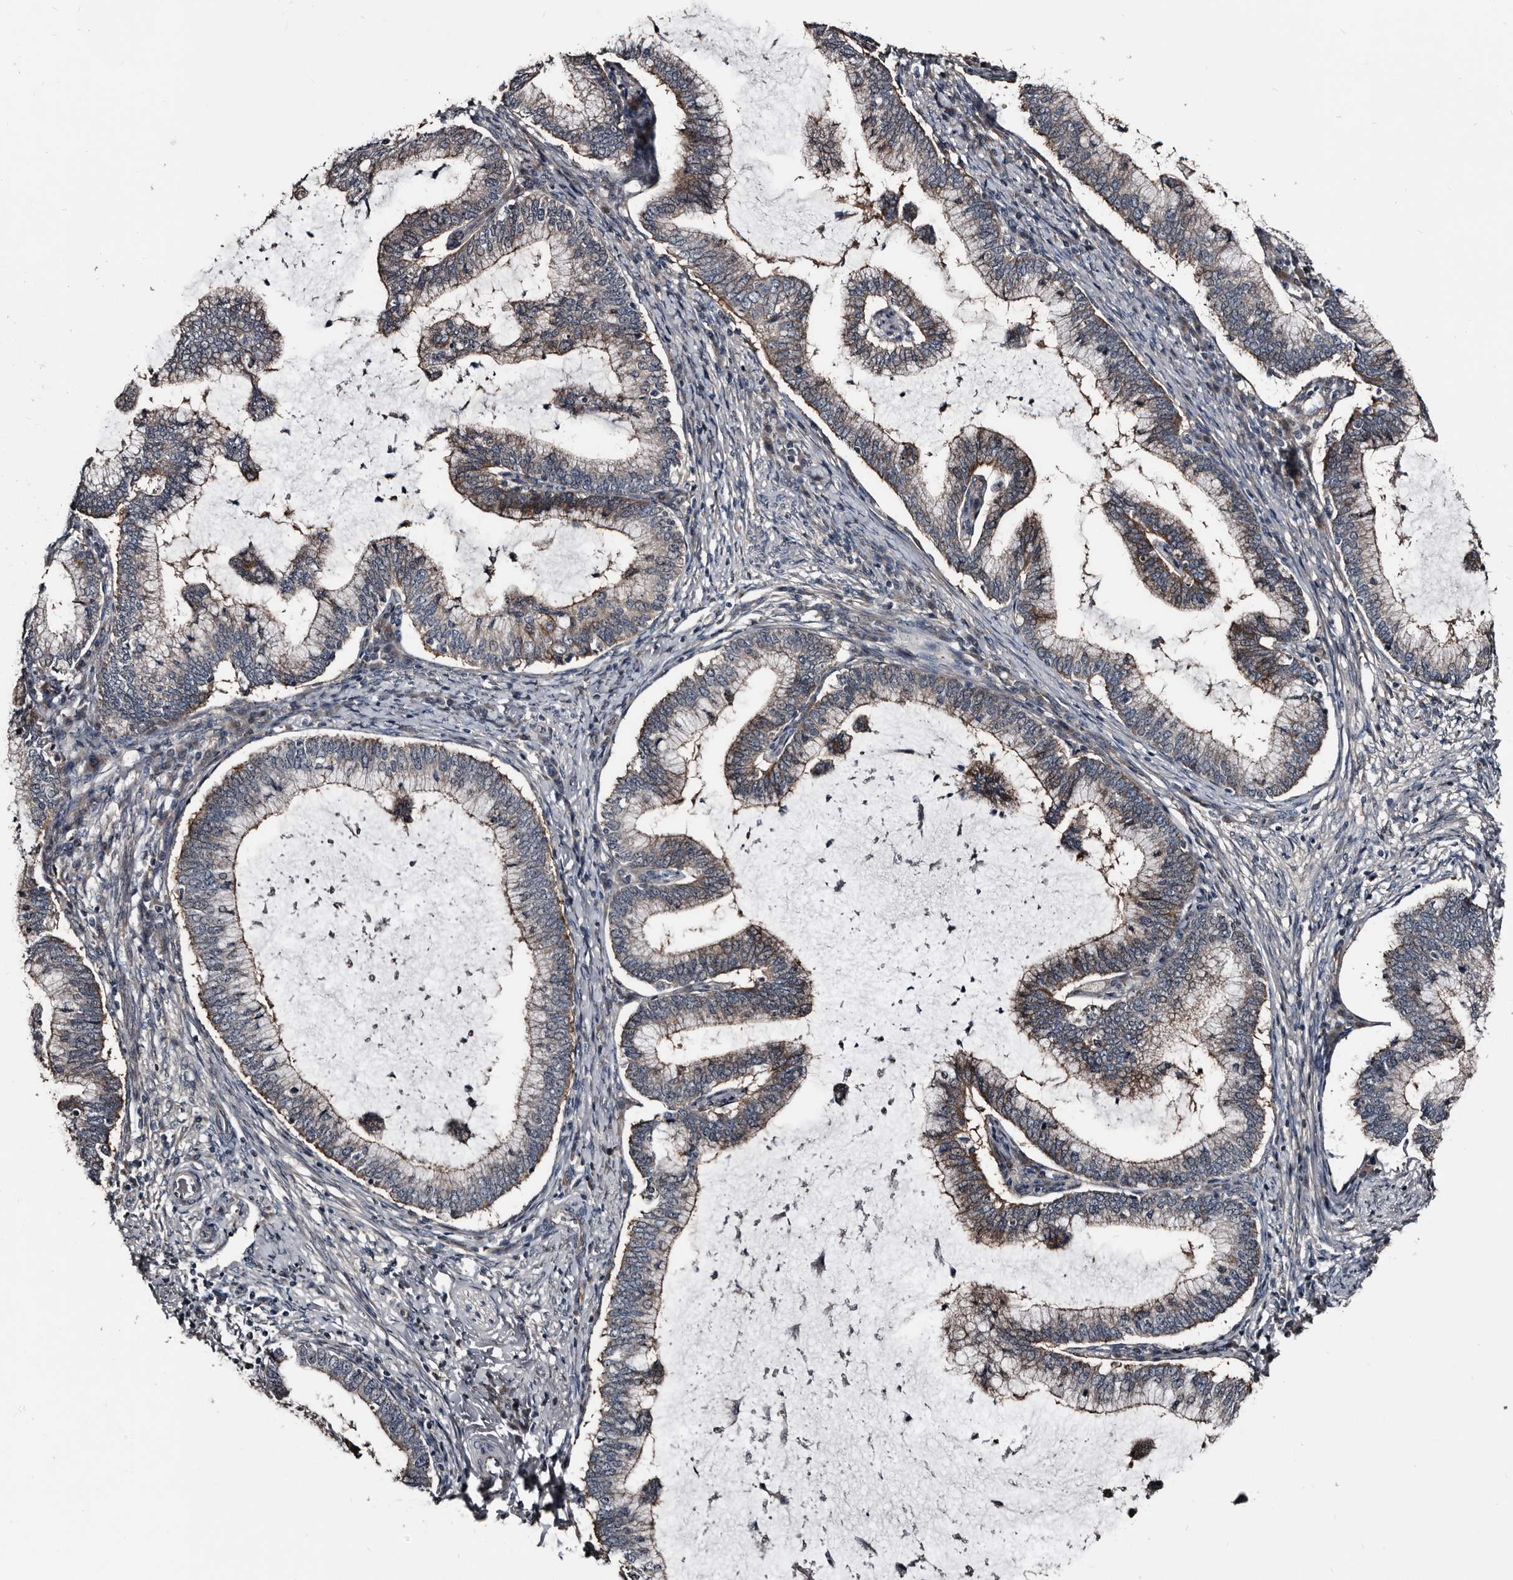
{"staining": {"intensity": "weak", "quantity": "25%-75%", "location": "cytoplasmic/membranous"}, "tissue": "cervical cancer", "cell_type": "Tumor cells", "image_type": "cancer", "snomed": [{"axis": "morphology", "description": "Adenocarcinoma, NOS"}, {"axis": "topography", "description": "Cervix"}], "caption": "Human cervical cancer (adenocarcinoma) stained with a protein marker displays weak staining in tumor cells.", "gene": "DHPS", "patient": {"sex": "female", "age": 36}}